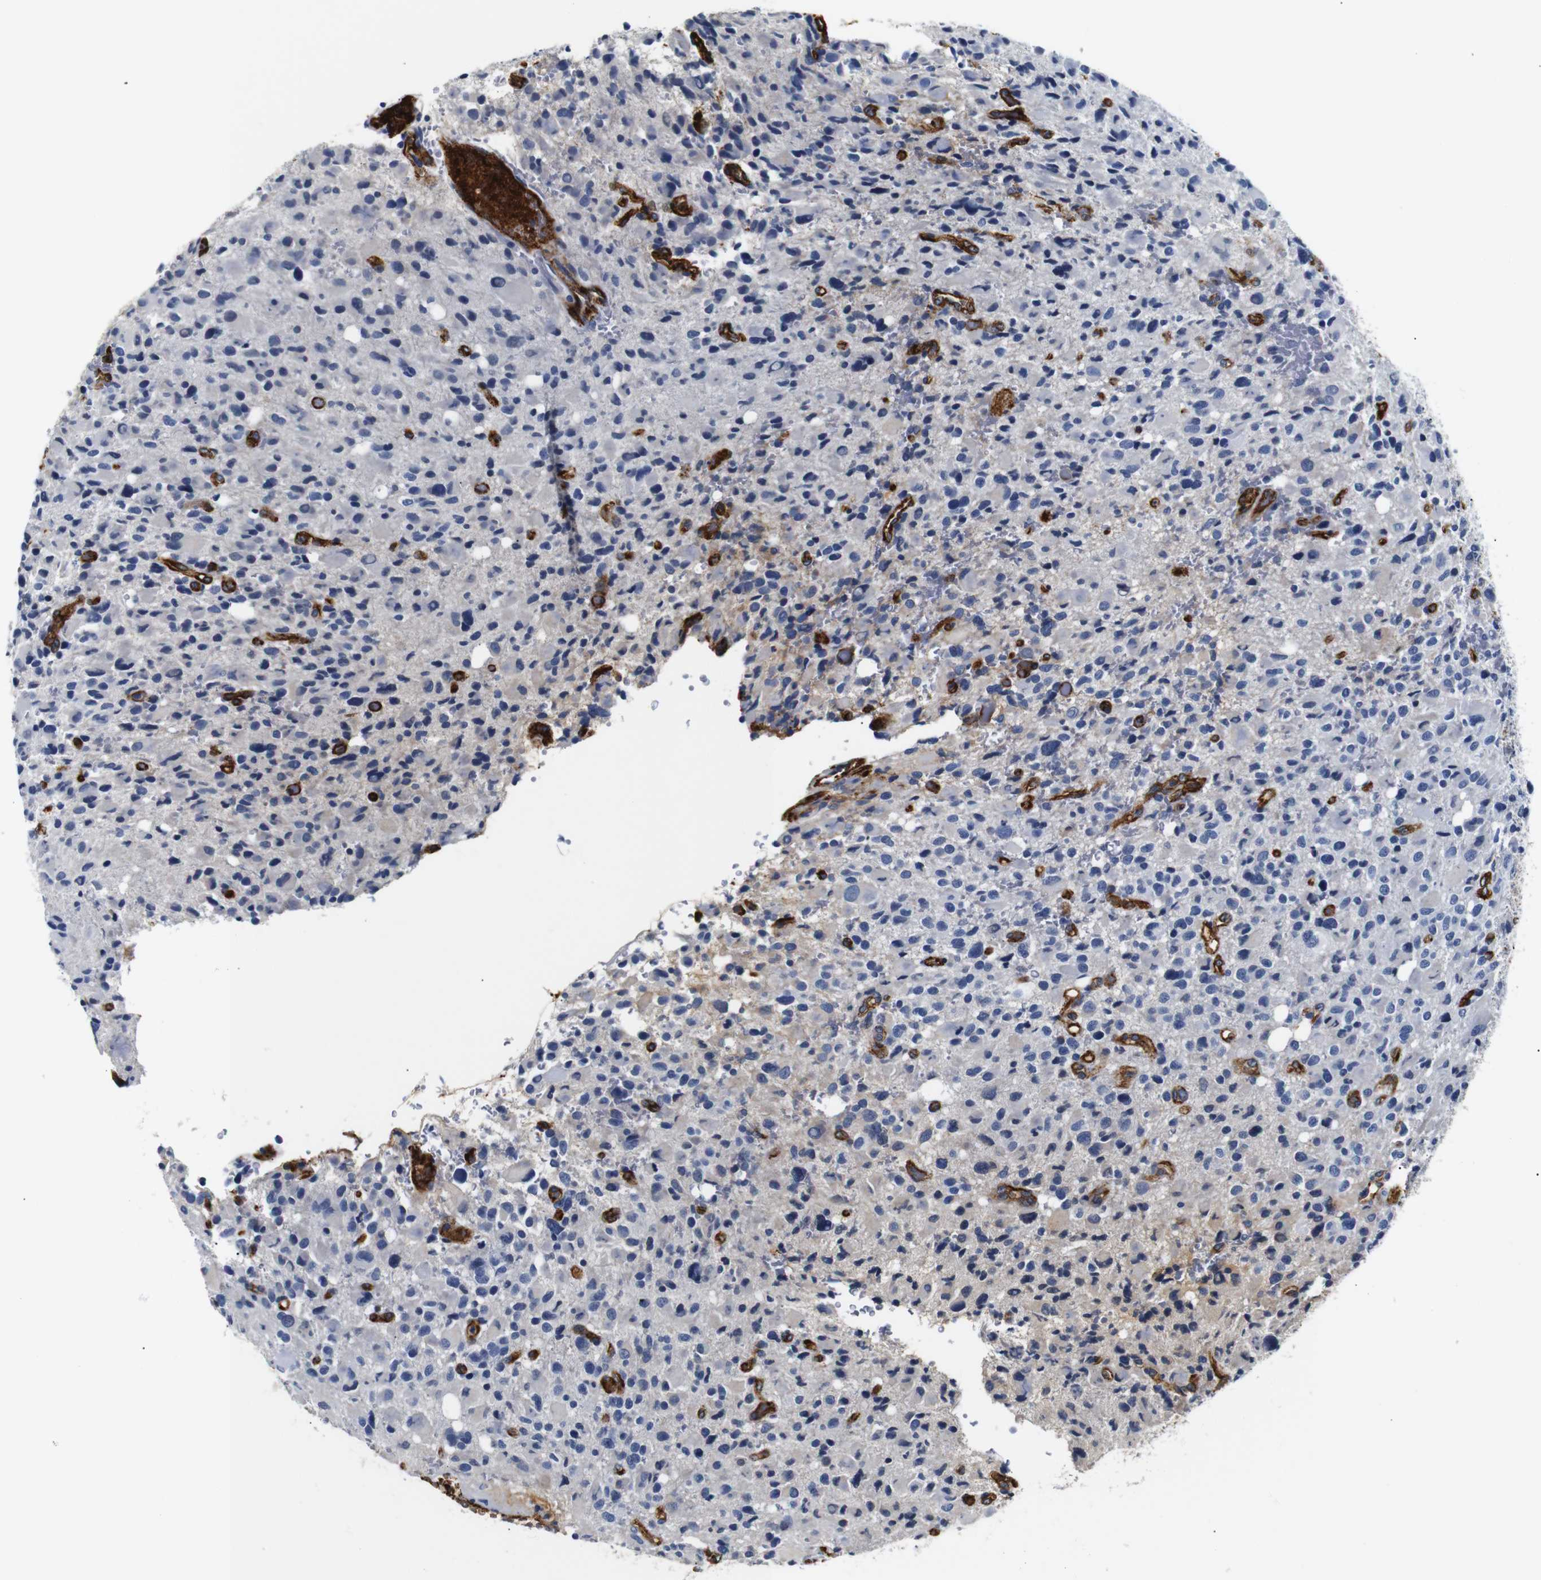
{"staining": {"intensity": "negative", "quantity": "none", "location": "none"}, "tissue": "glioma", "cell_type": "Tumor cells", "image_type": "cancer", "snomed": [{"axis": "morphology", "description": "Glioma, malignant, High grade"}, {"axis": "topography", "description": "Brain"}], "caption": "DAB (3,3'-diaminobenzidine) immunohistochemical staining of human malignant glioma (high-grade) shows no significant positivity in tumor cells. (Brightfield microscopy of DAB (3,3'-diaminobenzidine) immunohistochemistry at high magnification).", "gene": "MUC4", "patient": {"sex": "male", "age": 48}}